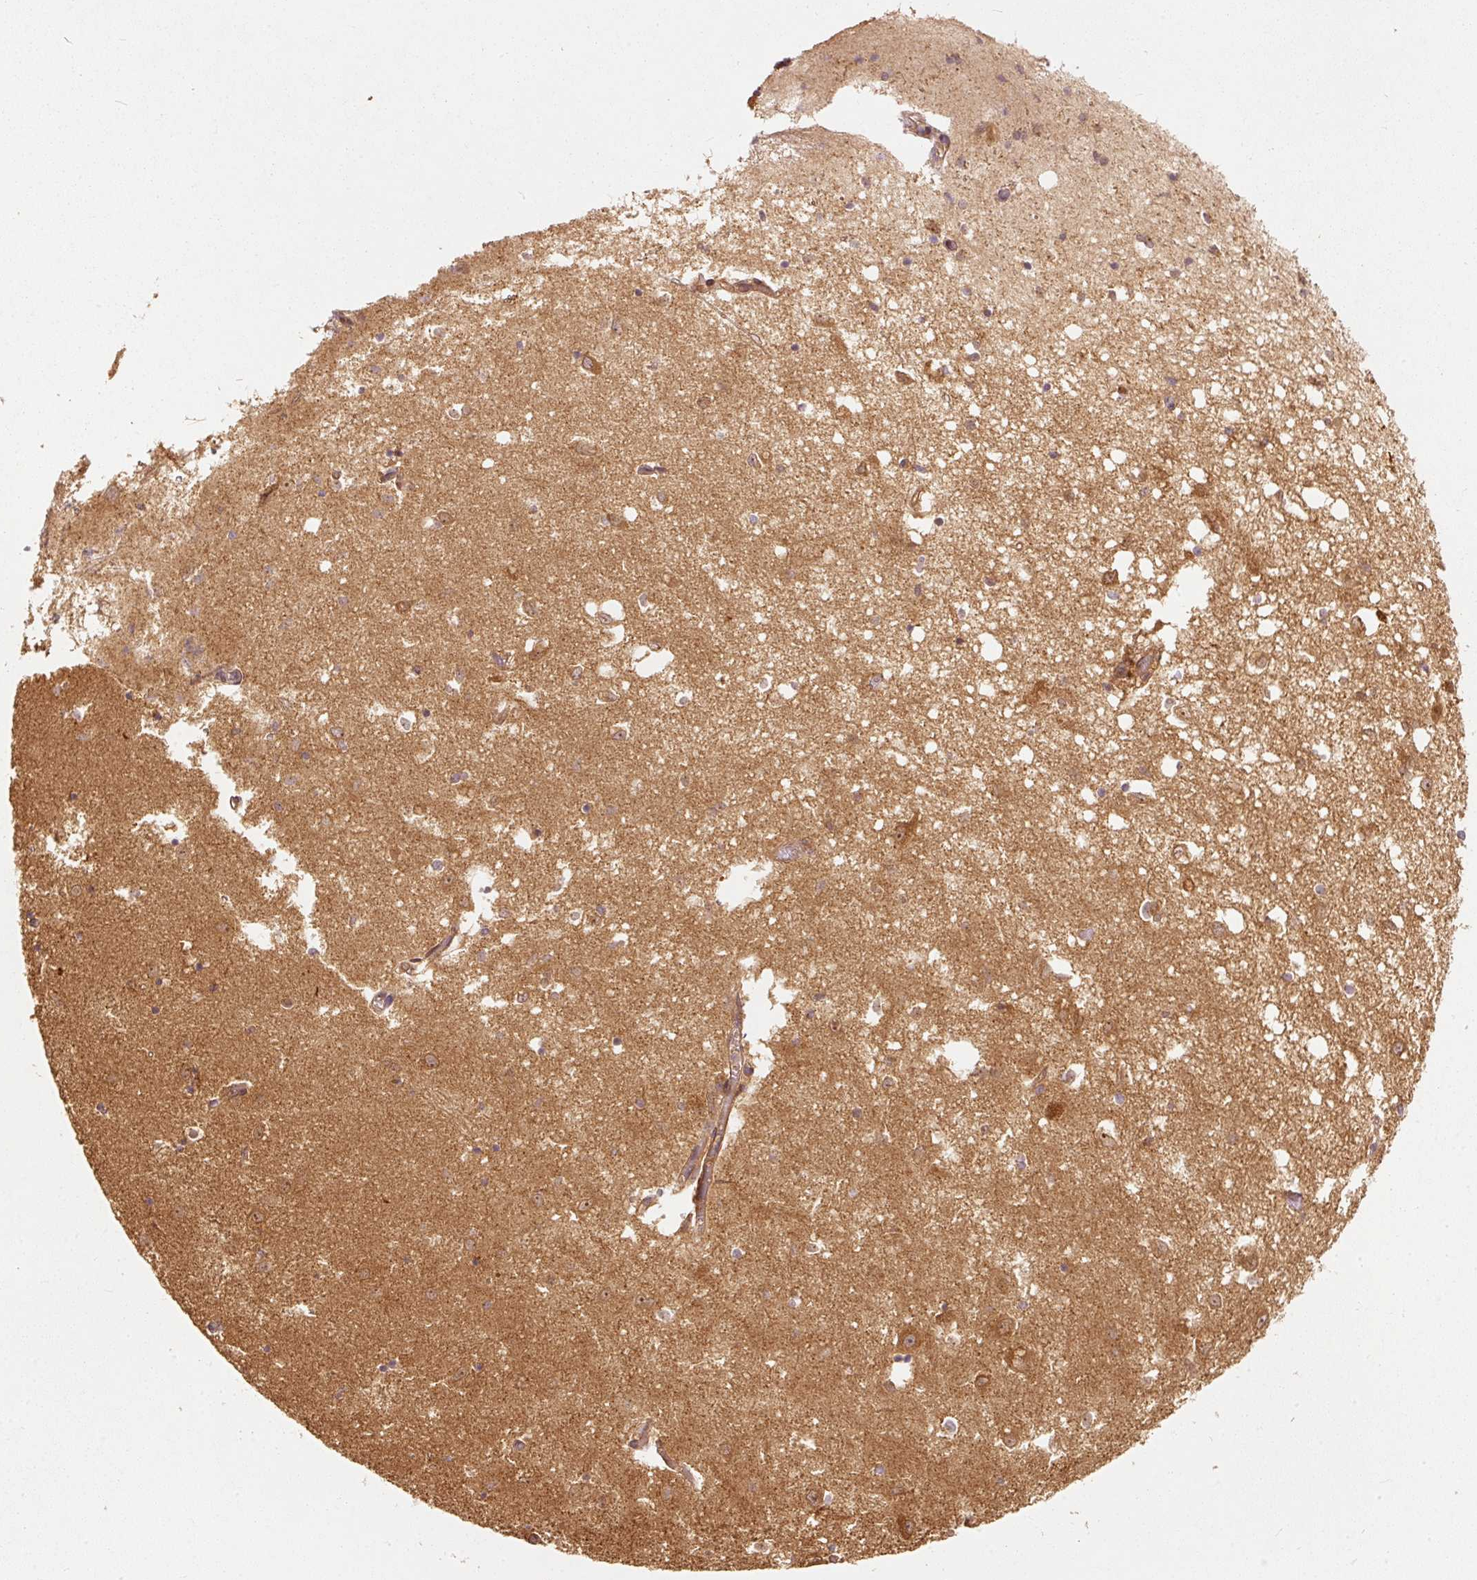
{"staining": {"intensity": "moderate", "quantity": "25%-75%", "location": "cytoplasmic/membranous"}, "tissue": "caudate", "cell_type": "Glial cells", "image_type": "normal", "snomed": [{"axis": "morphology", "description": "Normal tissue, NOS"}, {"axis": "topography", "description": "Lateral ventricle wall"}], "caption": "IHC (DAB) staining of normal caudate shows moderate cytoplasmic/membranous protein positivity in about 25%-75% of glial cells.", "gene": "EIF3B", "patient": {"sex": "male", "age": 70}}